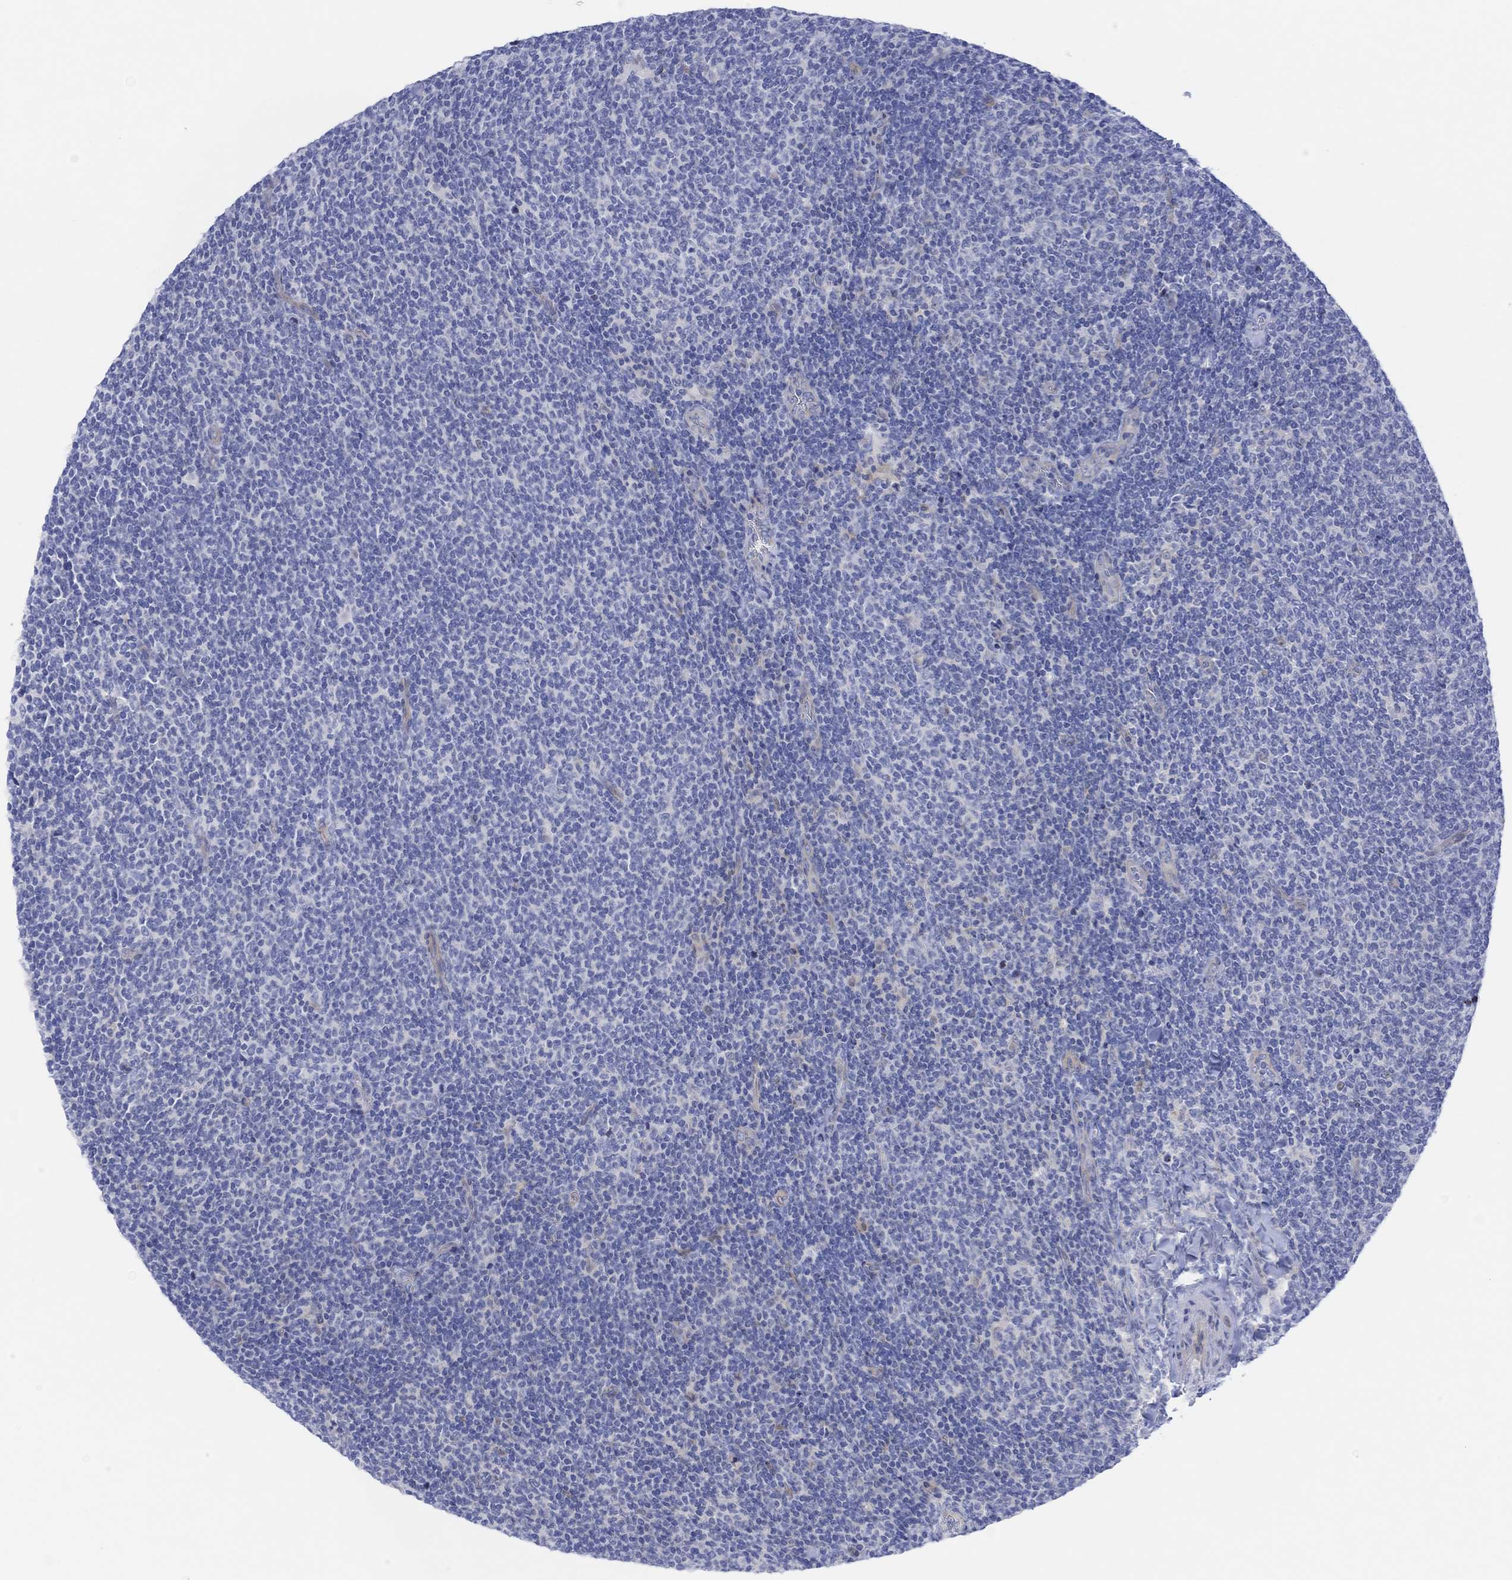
{"staining": {"intensity": "negative", "quantity": "none", "location": "none"}, "tissue": "lymphoma", "cell_type": "Tumor cells", "image_type": "cancer", "snomed": [{"axis": "morphology", "description": "Malignant lymphoma, non-Hodgkin's type, Low grade"}, {"axis": "topography", "description": "Lymph node"}], "caption": "An IHC histopathology image of lymphoma is shown. There is no staining in tumor cells of lymphoma.", "gene": "TLDC2", "patient": {"sex": "male", "age": 52}}